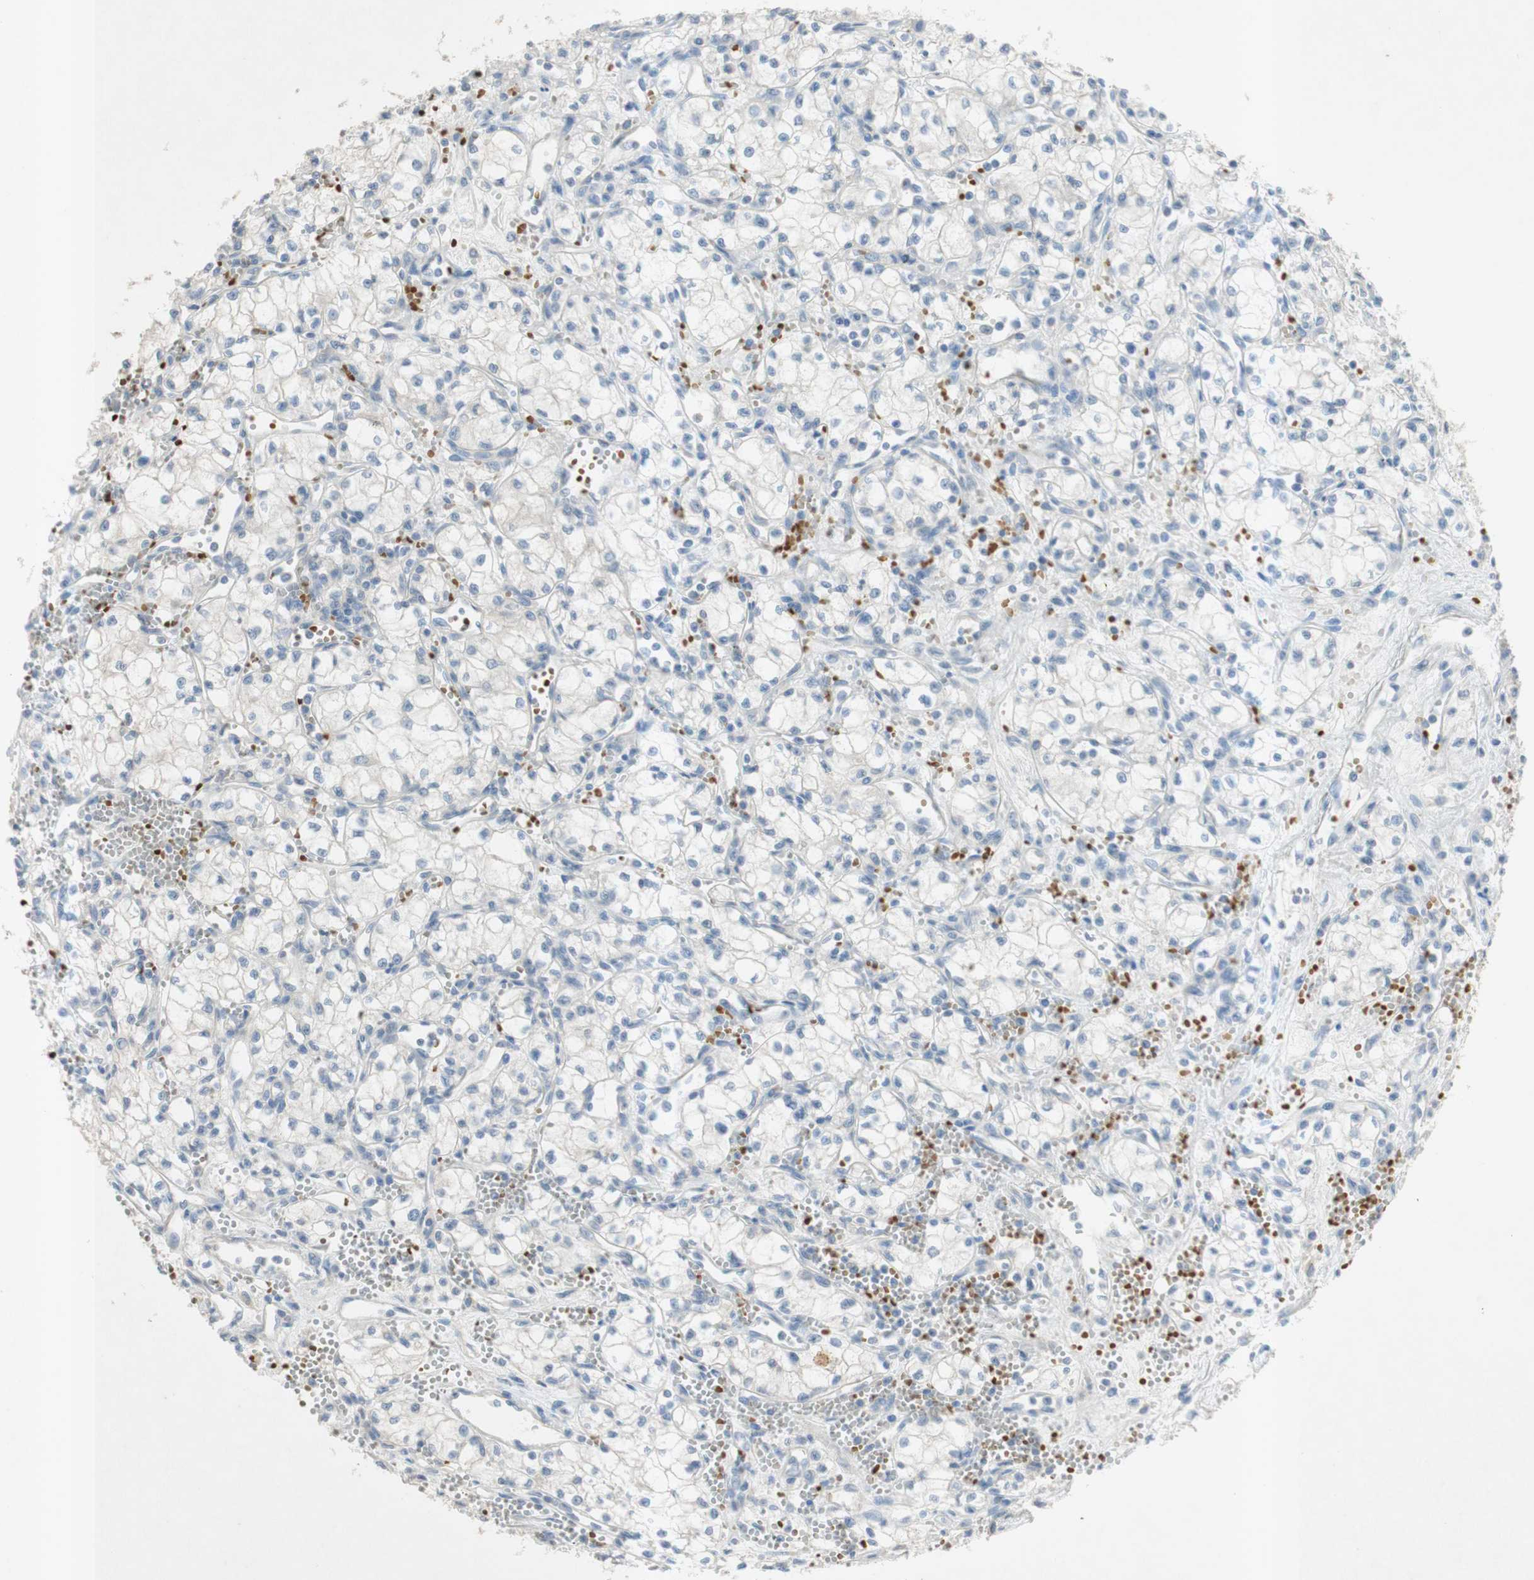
{"staining": {"intensity": "negative", "quantity": "none", "location": "none"}, "tissue": "renal cancer", "cell_type": "Tumor cells", "image_type": "cancer", "snomed": [{"axis": "morphology", "description": "Normal tissue, NOS"}, {"axis": "morphology", "description": "Adenocarcinoma, NOS"}, {"axis": "topography", "description": "Kidney"}], "caption": "Immunohistochemical staining of renal cancer (adenocarcinoma) exhibits no significant positivity in tumor cells. The staining is performed using DAB brown chromogen with nuclei counter-stained in using hematoxylin.", "gene": "EPO", "patient": {"sex": "male", "age": 59}}